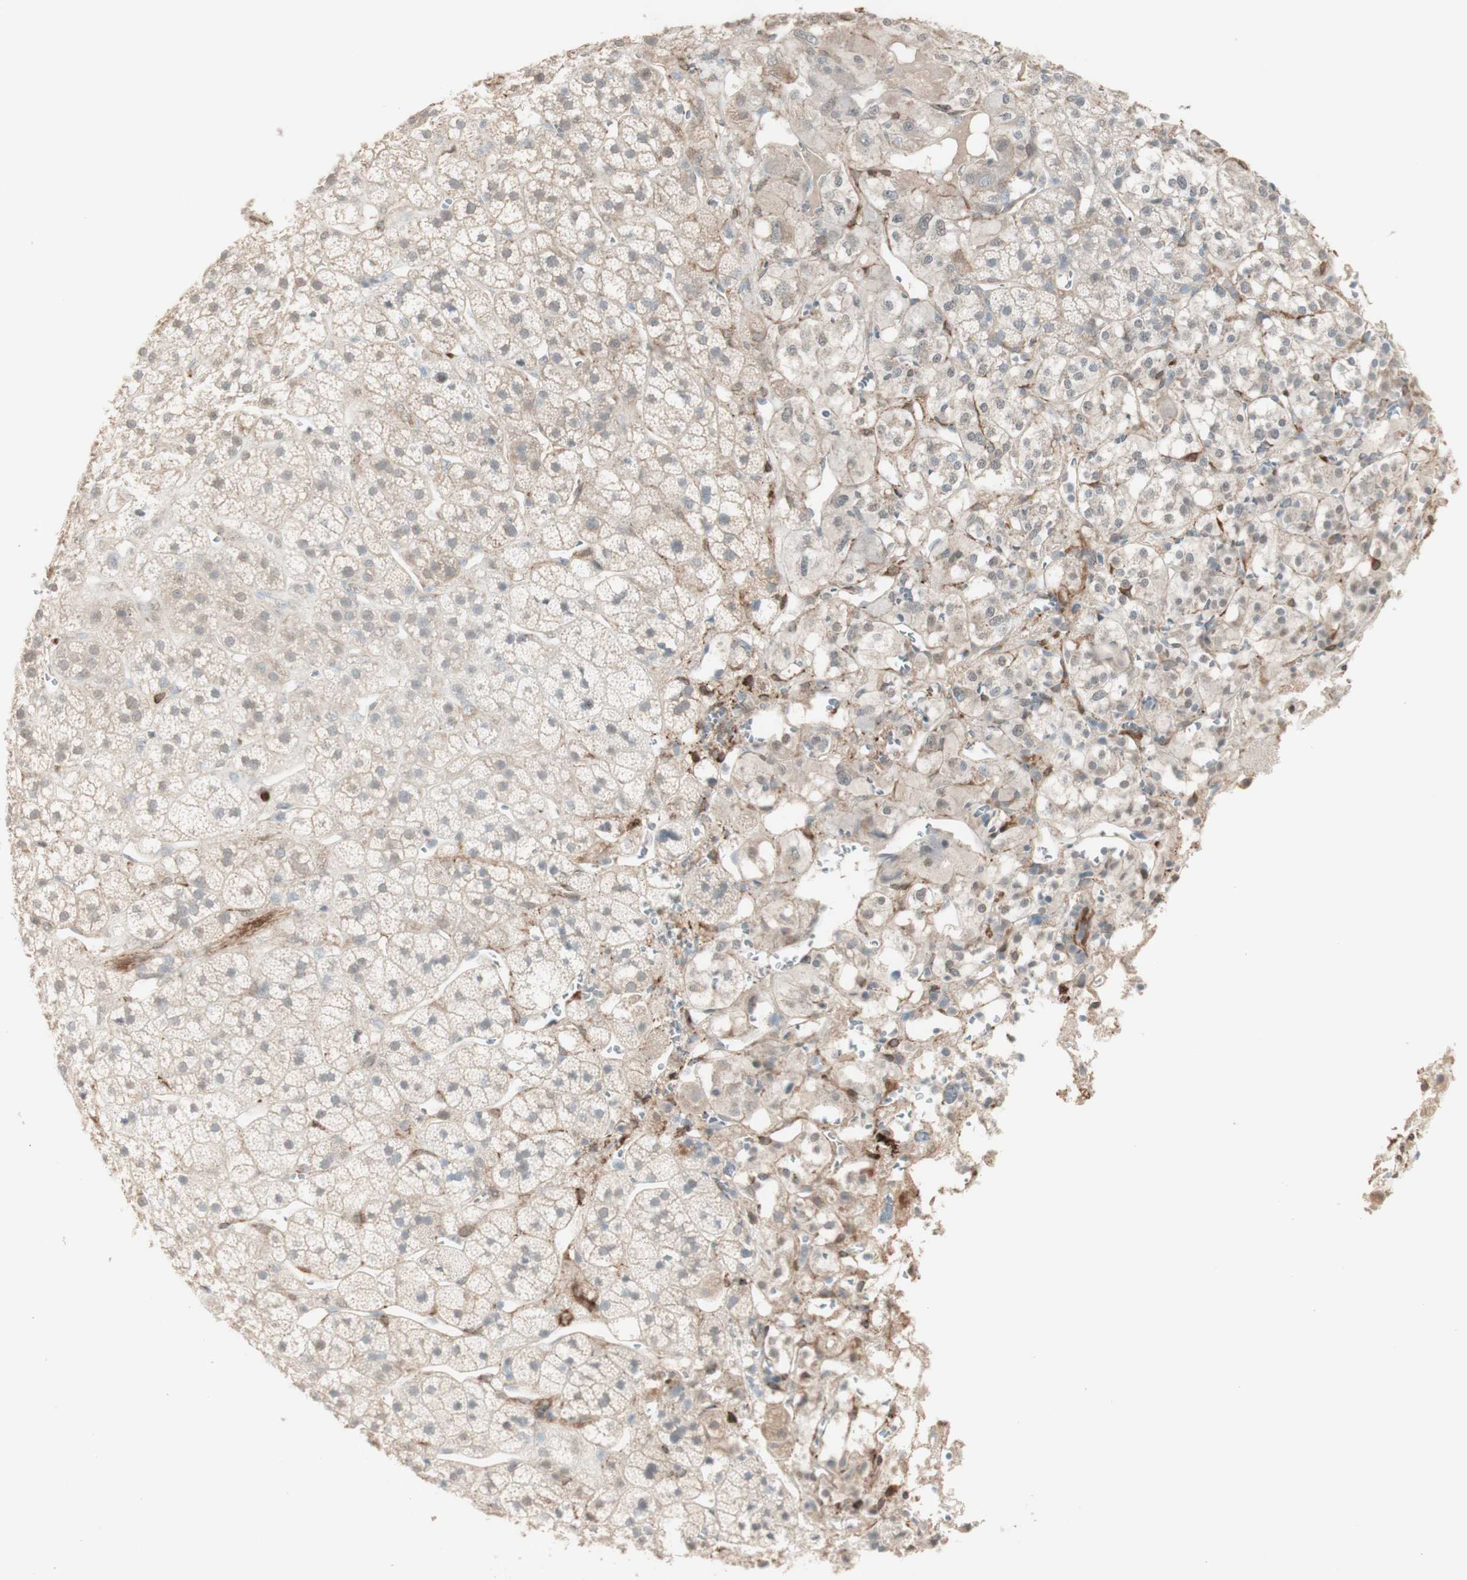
{"staining": {"intensity": "weak", "quantity": "25%-75%", "location": "cytoplasmic/membranous"}, "tissue": "adrenal gland", "cell_type": "Glandular cells", "image_type": "normal", "snomed": [{"axis": "morphology", "description": "Normal tissue, NOS"}, {"axis": "topography", "description": "Adrenal gland"}], "caption": "This image displays benign adrenal gland stained with immunohistochemistry (IHC) to label a protein in brown. The cytoplasmic/membranous of glandular cells show weak positivity for the protein. Nuclei are counter-stained blue.", "gene": "MUC3A", "patient": {"sex": "male", "age": 56}}